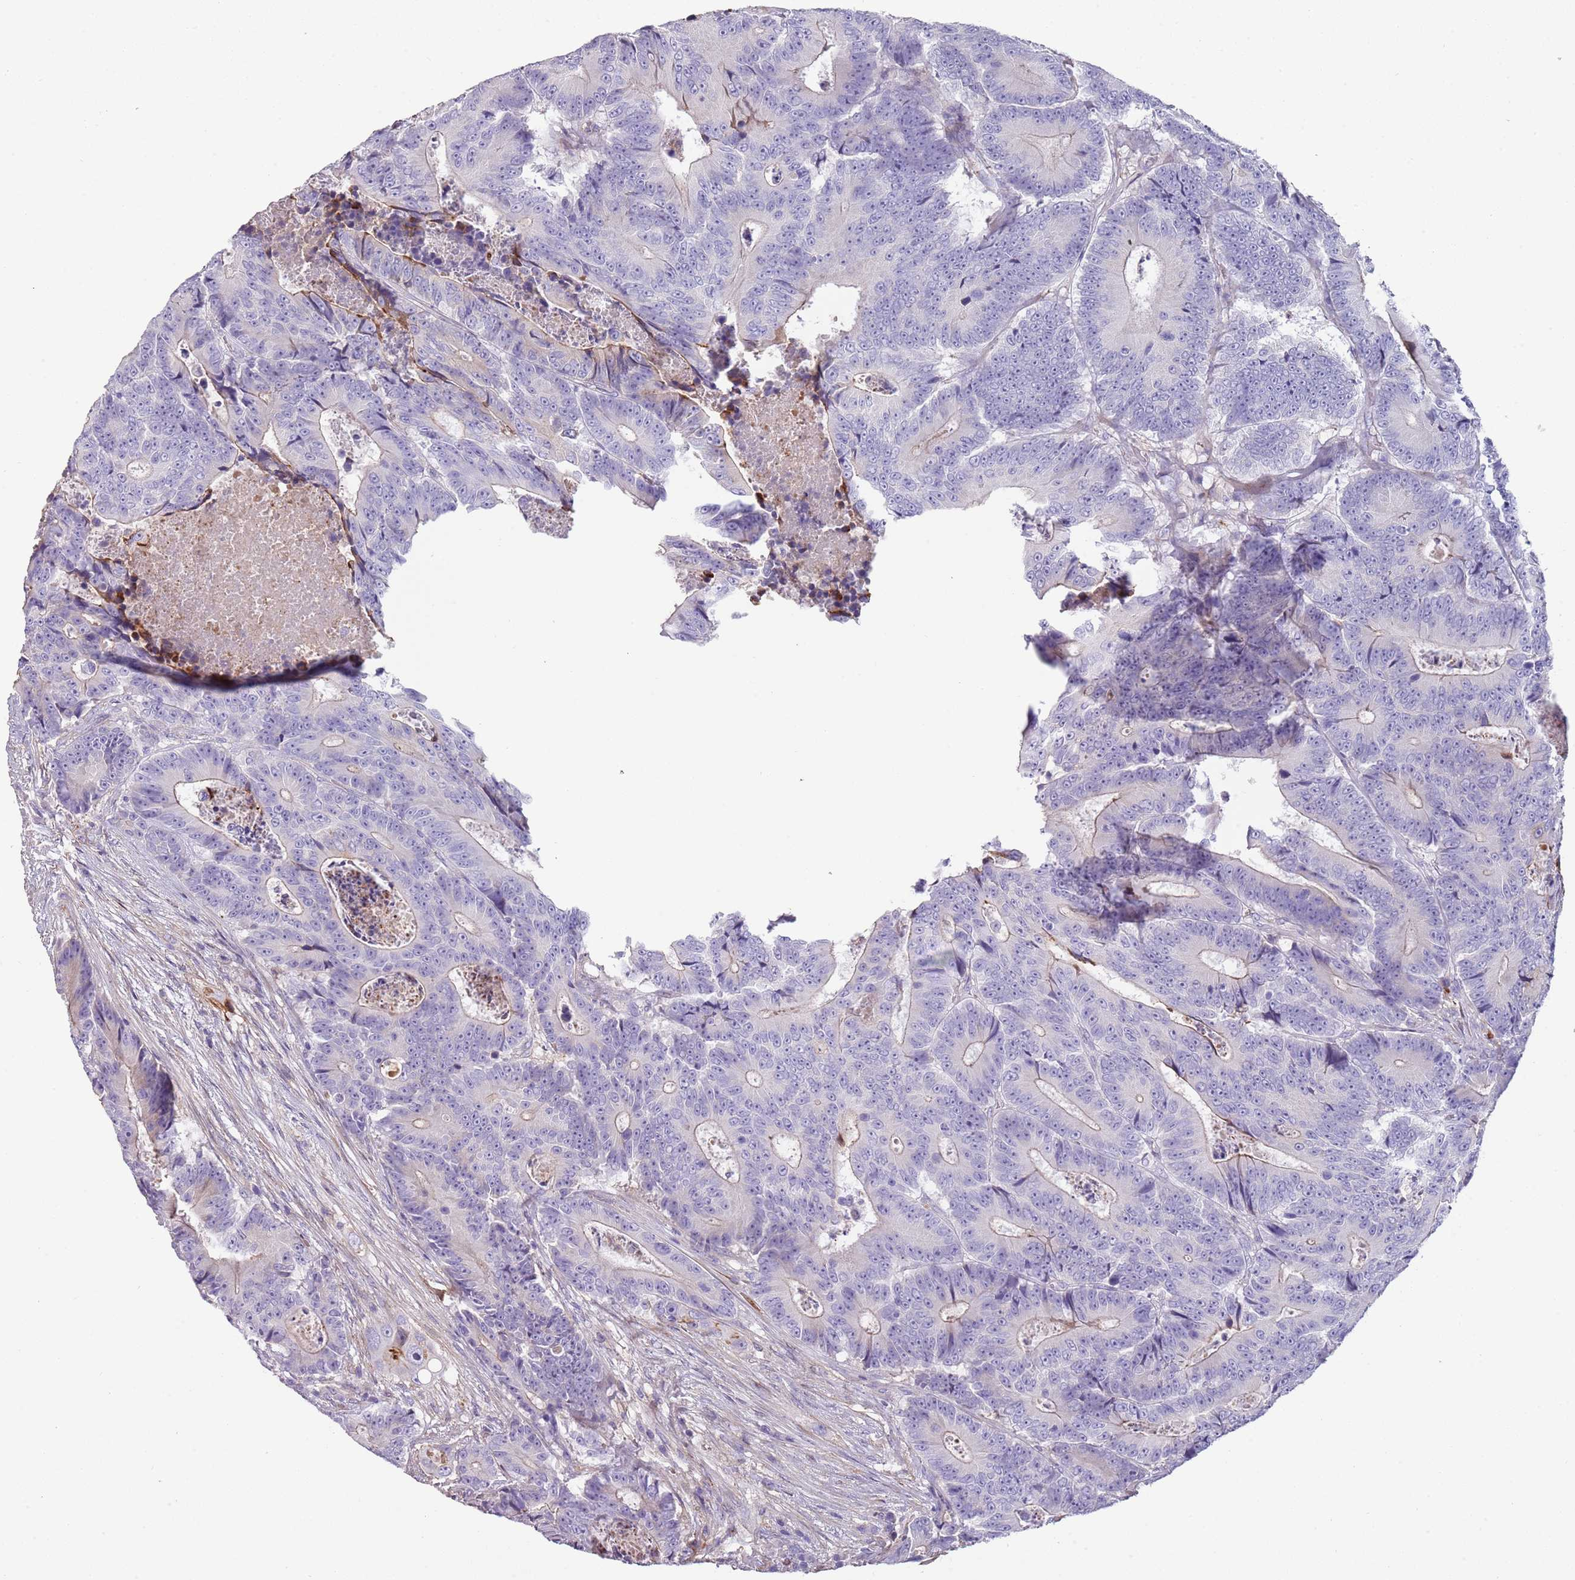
{"staining": {"intensity": "negative", "quantity": "none", "location": "none"}, "tissue": "colorectal cancer", "cell_type": "Tumor cells", "image_type": "cancer", "snomed": [{"axis": "morphology", "description": "Adenocarcinoma, NOS"}, {"axis": "topography", "description": "Colon"}], "caption": "Tumor cells are negative for protein expression in human colorectal cancer. Nuclei are stained in blue.", "gene": "NBPF3", "patient": {"sex": "male", "age": 83}}